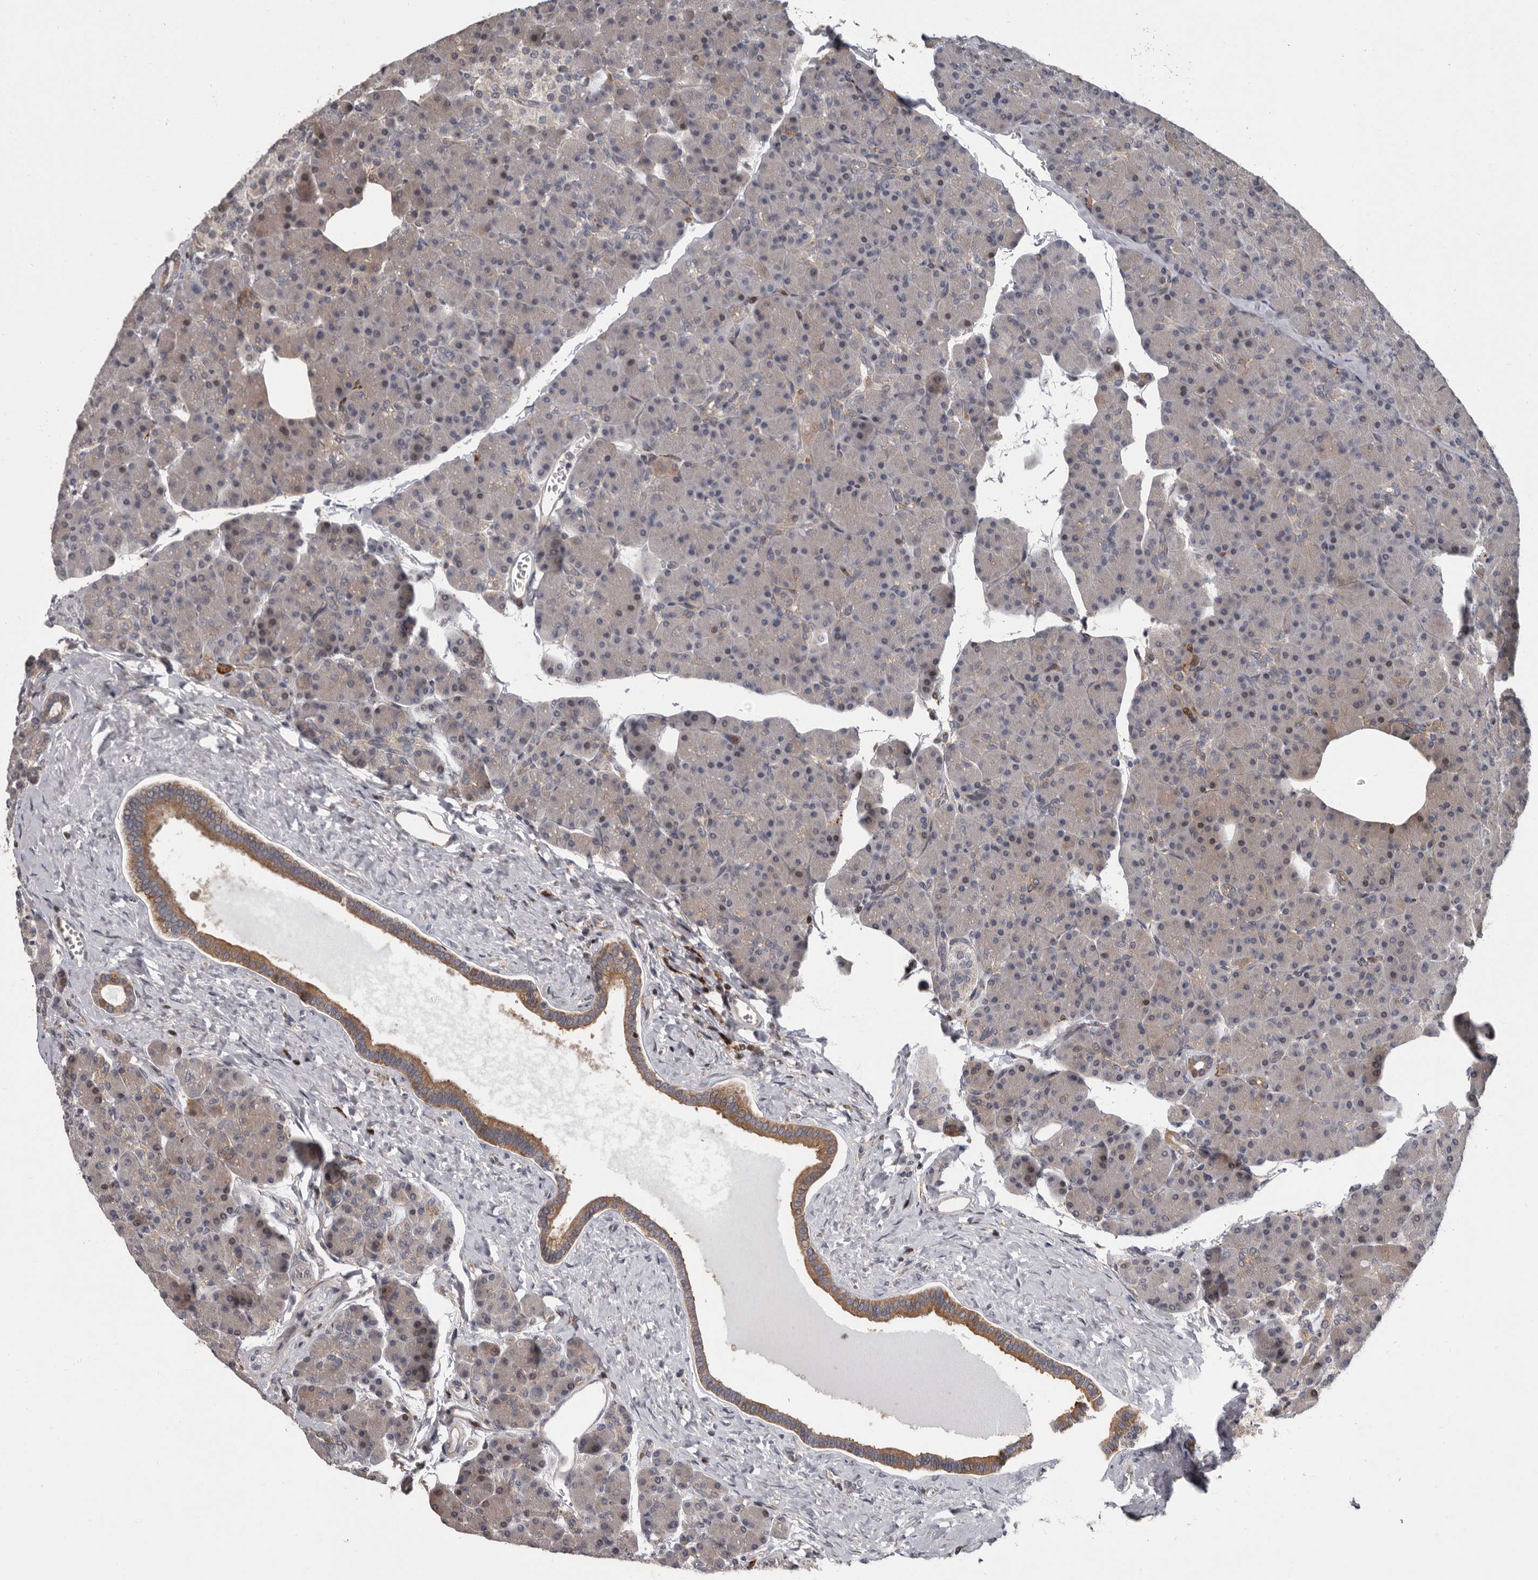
{"staining": {"intensity": "moderate", "quantity": "25%-75%", "location": "cytoplasmic/membranous"}, "tissue": "pancreas", "cell_type": "Exocrine glandular cells", "image_type": "normal", "snomed": [{"axis": "morphology", "description": "Normal tissue, NOS"}, {"axis": "topography", "description": "Pancreas"}], "caption": "Immunohistochemistry (IHC) (DAB (3,3'-diaminobenzidine)) staining of benign pancreas reveals moderate cytoplasmic/membranous protein positivity in about 25%-75% of exocrine glandular cells. The protein is stained brown, and the nuclei are stained in blue (DAB (3,3'-diaminobenzidine) IHC with brightfield microscopy, high magnification).", "gene": "FGFR4", "patient": {"sex": "female", "age": 43}}